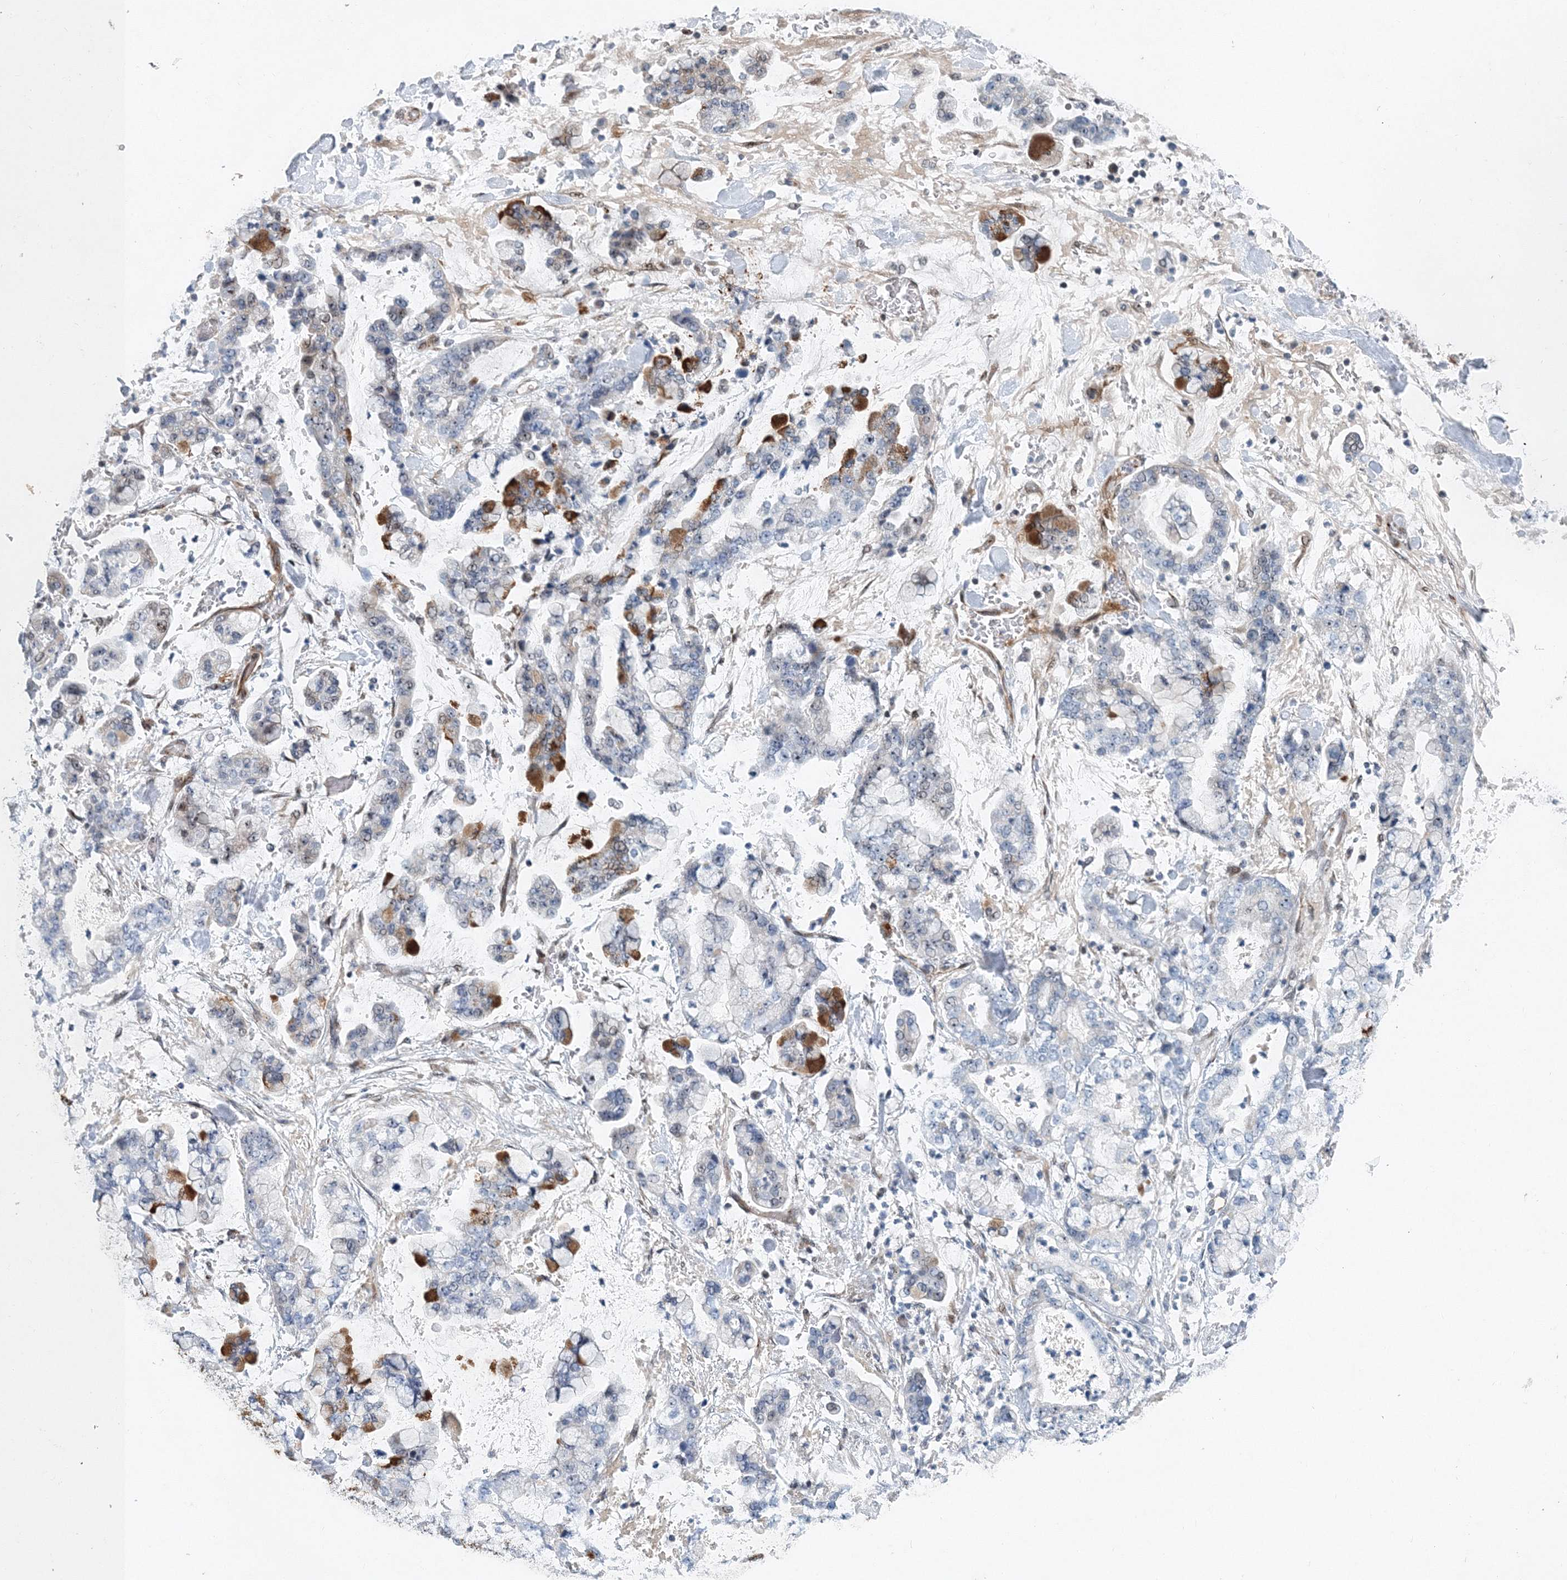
{"staining": {"intensity": "moderate", "quantity": "25%-75%", "location": "cytoplasmic/membranous"}, "tissue": "stomach cancer", "cell_type": "Tumor cells", "image_type": "cancer", "snomed": [{"axis": "morphology", "description": "Normal tissue, NOS"}, {"axis": "morphology", "description": "Adenocarcinoma, NOS"}, {"axis": "topography", "description": "Stomach, upper"}, {"axis": "topography", "description": "Stomach"}], "caption": "An immunohistochemistry image of neoplastic tissue is shown. Protein staining in brown highlights moderate cytoplasmic/membranous positivity in stomach adenocarcinoma within tumor cells.", "gene": "UIMC1", "patient": {"sex": "male", "age": 76}}